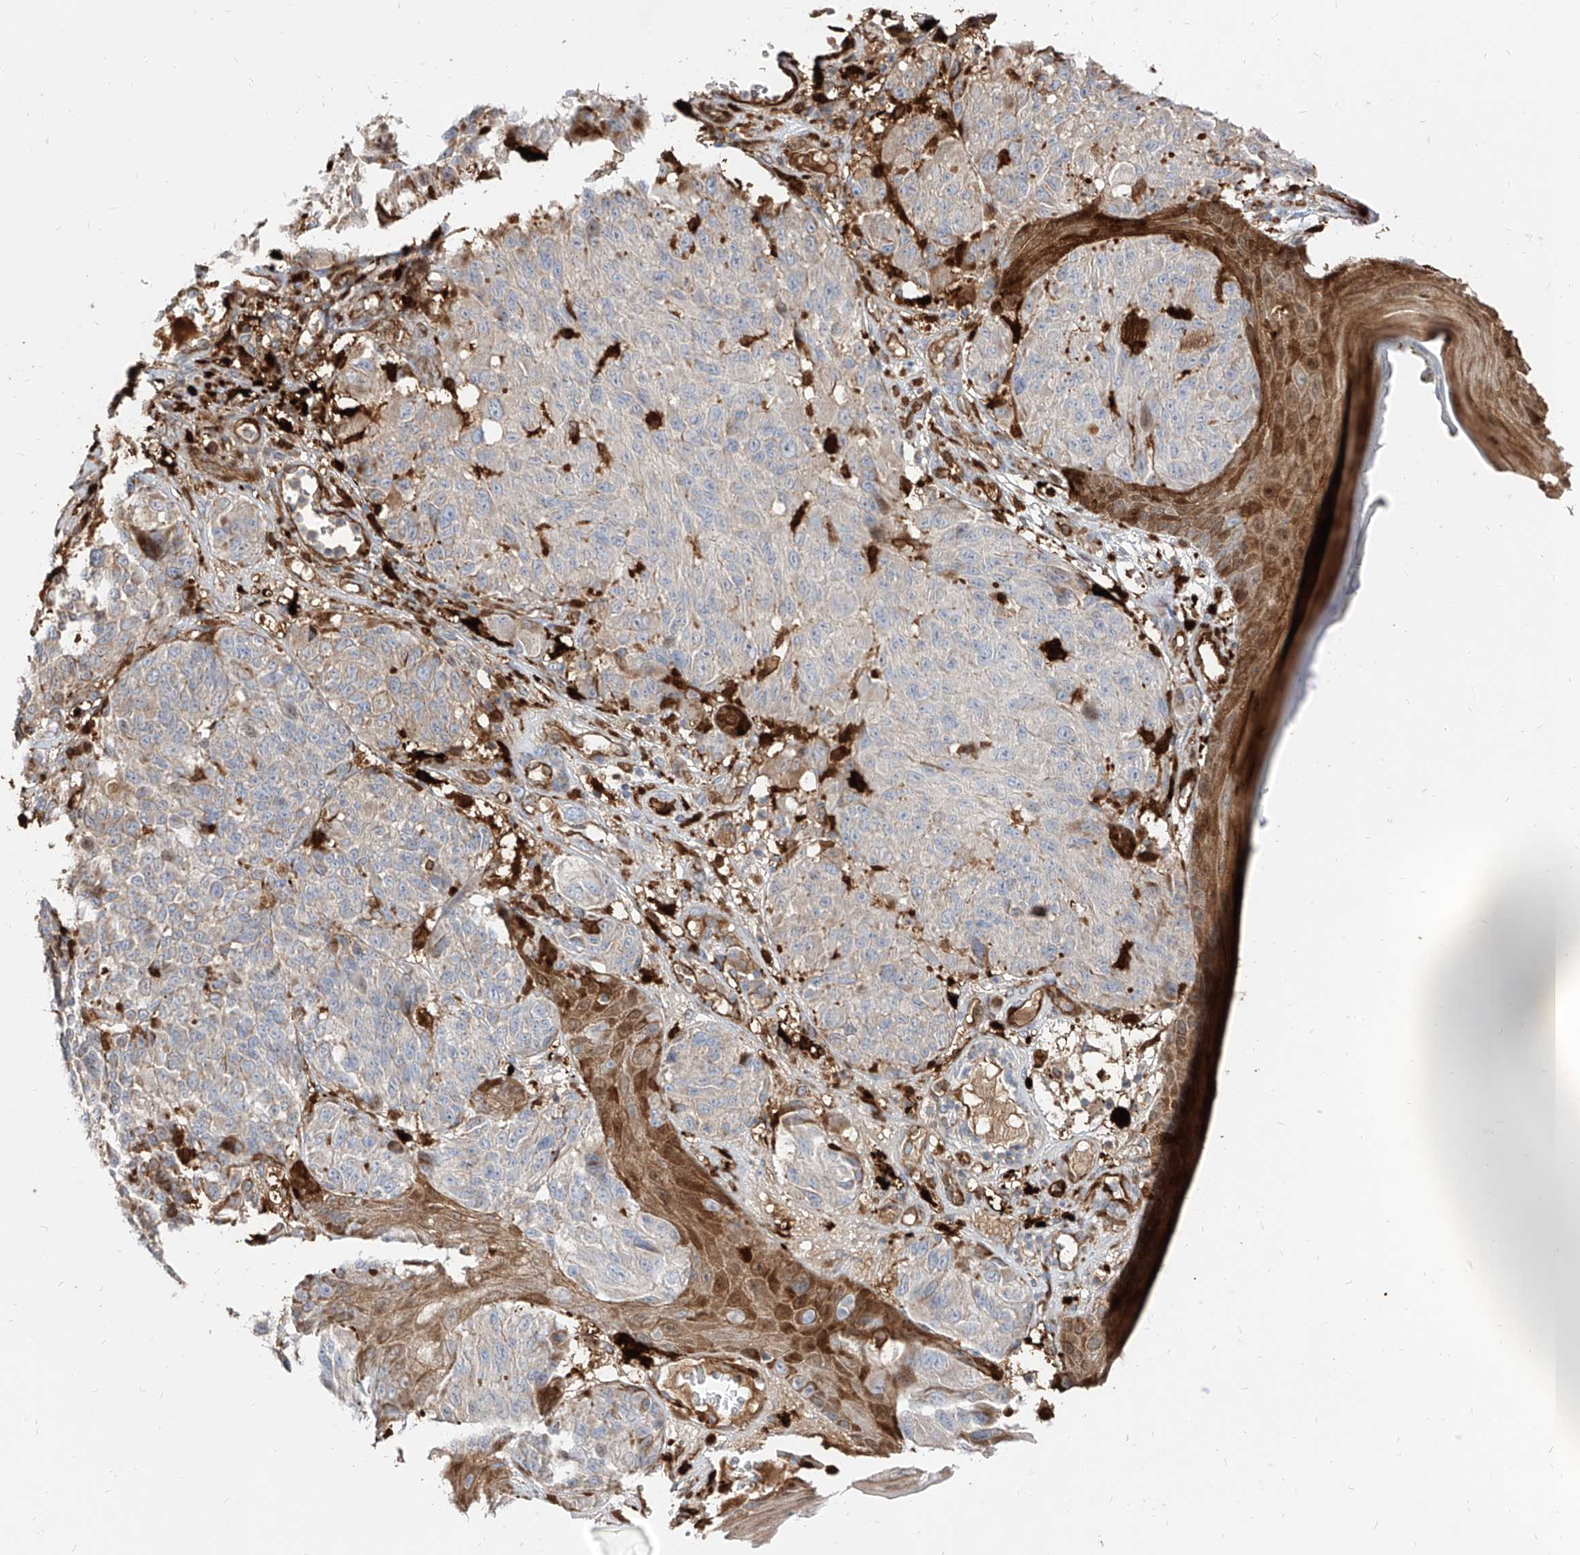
{"staining": {"intensity": "negative", "quantity": "none", "location": "none"}, "tissue": "melanoma", "cell_type": "Tumor cells", "image_type": "cancer", "snomed": [{"axis": "morphology", "description": "Malignant melanoma, NOS"}, {"axis": "topography", "description": "Skin"}], "caption": "A histopathology image of human melanoma is negative for staining in tumor cells.", "gene": "KYNU", "patient": {"sex": "male", "age": 83}}